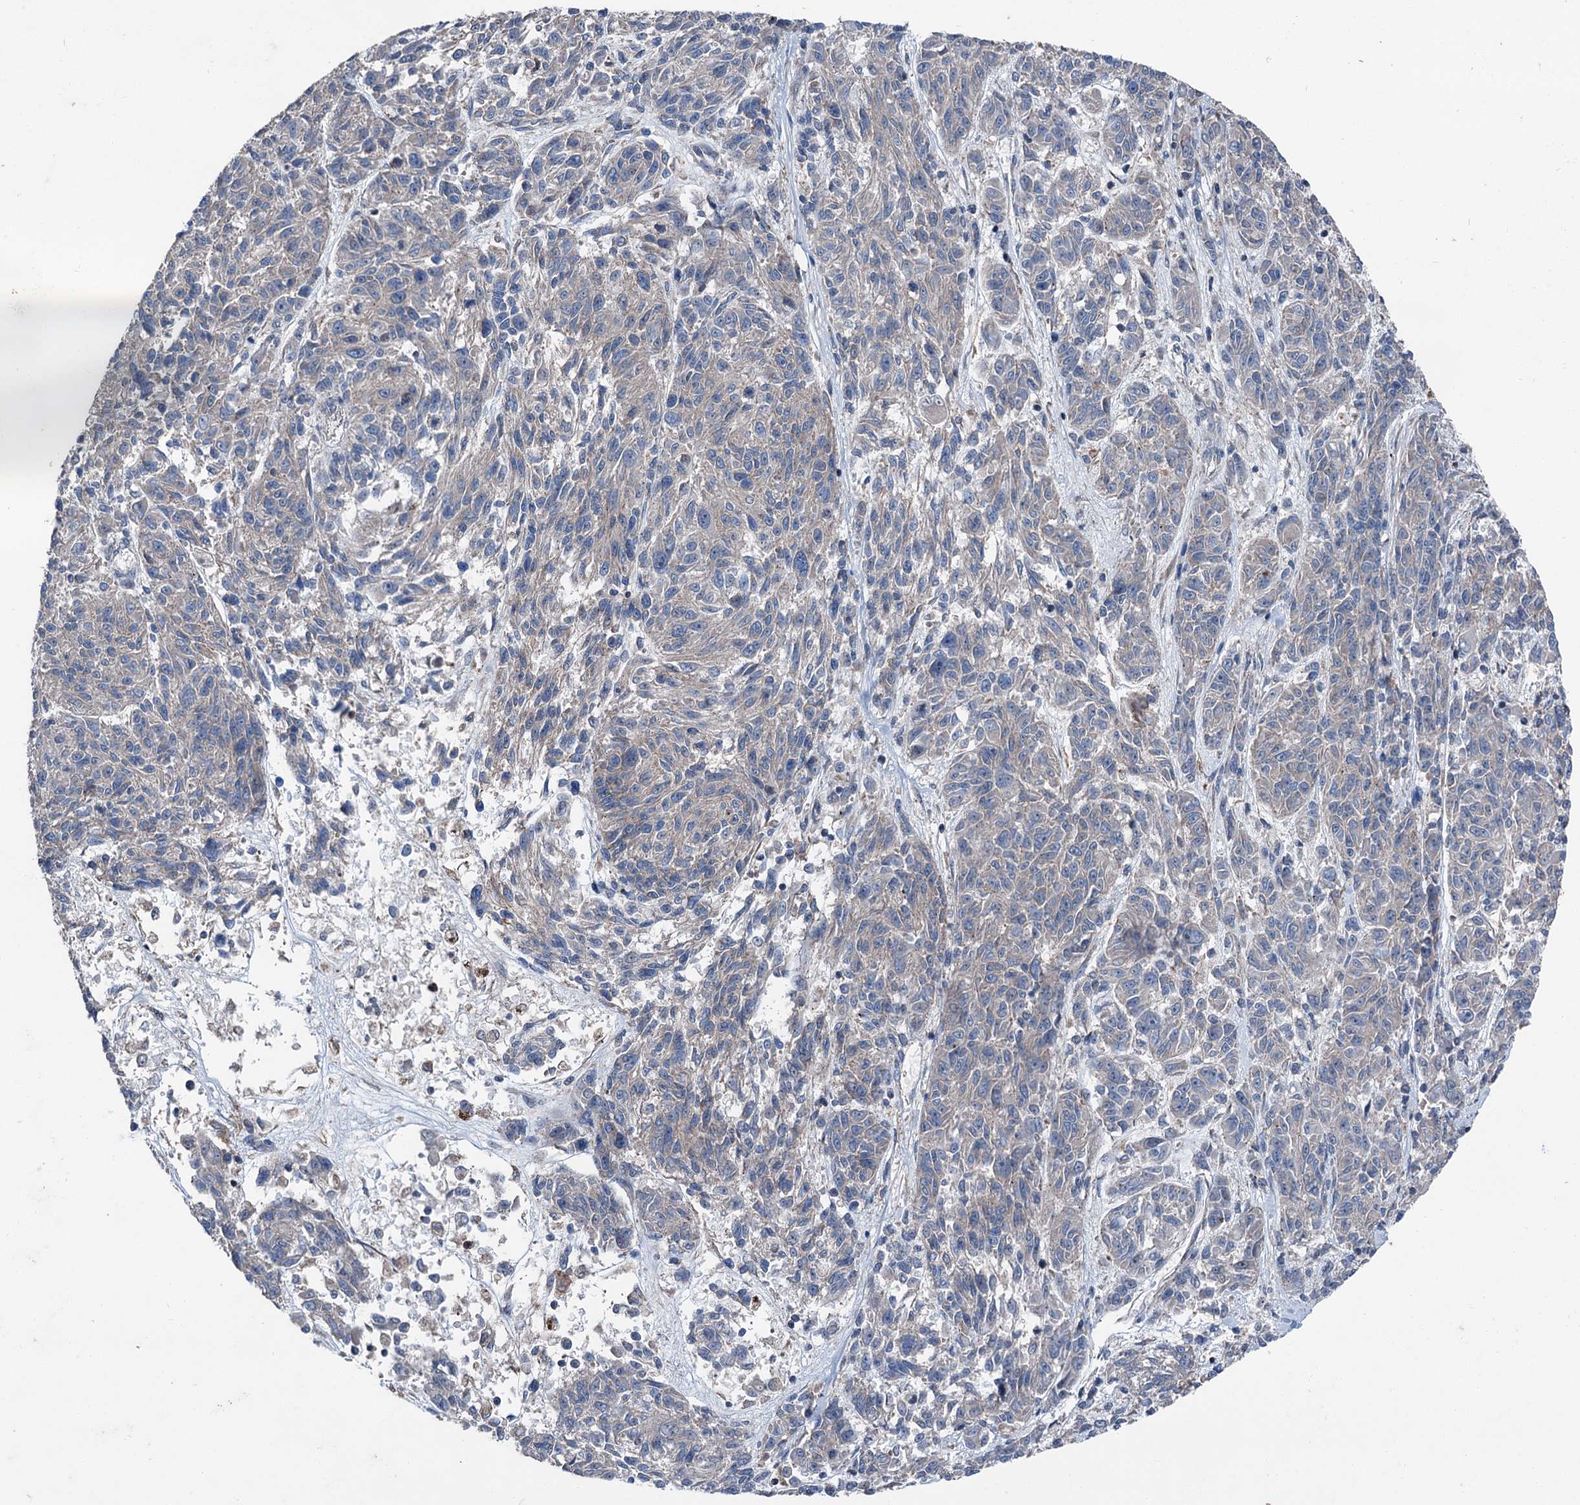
{"staining": {"intensity": "negative", "quantity": "none", "location": "none"}, "tissue": "melanoma", "cell_type": "Tumor cells", "image_type": "cancer", "snomed": [{"axis": "morphology", "description": "Malignant melanoma, NOS"}, {"axis": "topography", "description": "Skin"}], "caption": "Tumor cells are negative for brown protein staining in melanoma. (DAB immunohistochemistry with hematoxylin counter stain).", "gene": "RUFY1", "patient": {"sex": "male", "age": 53}}